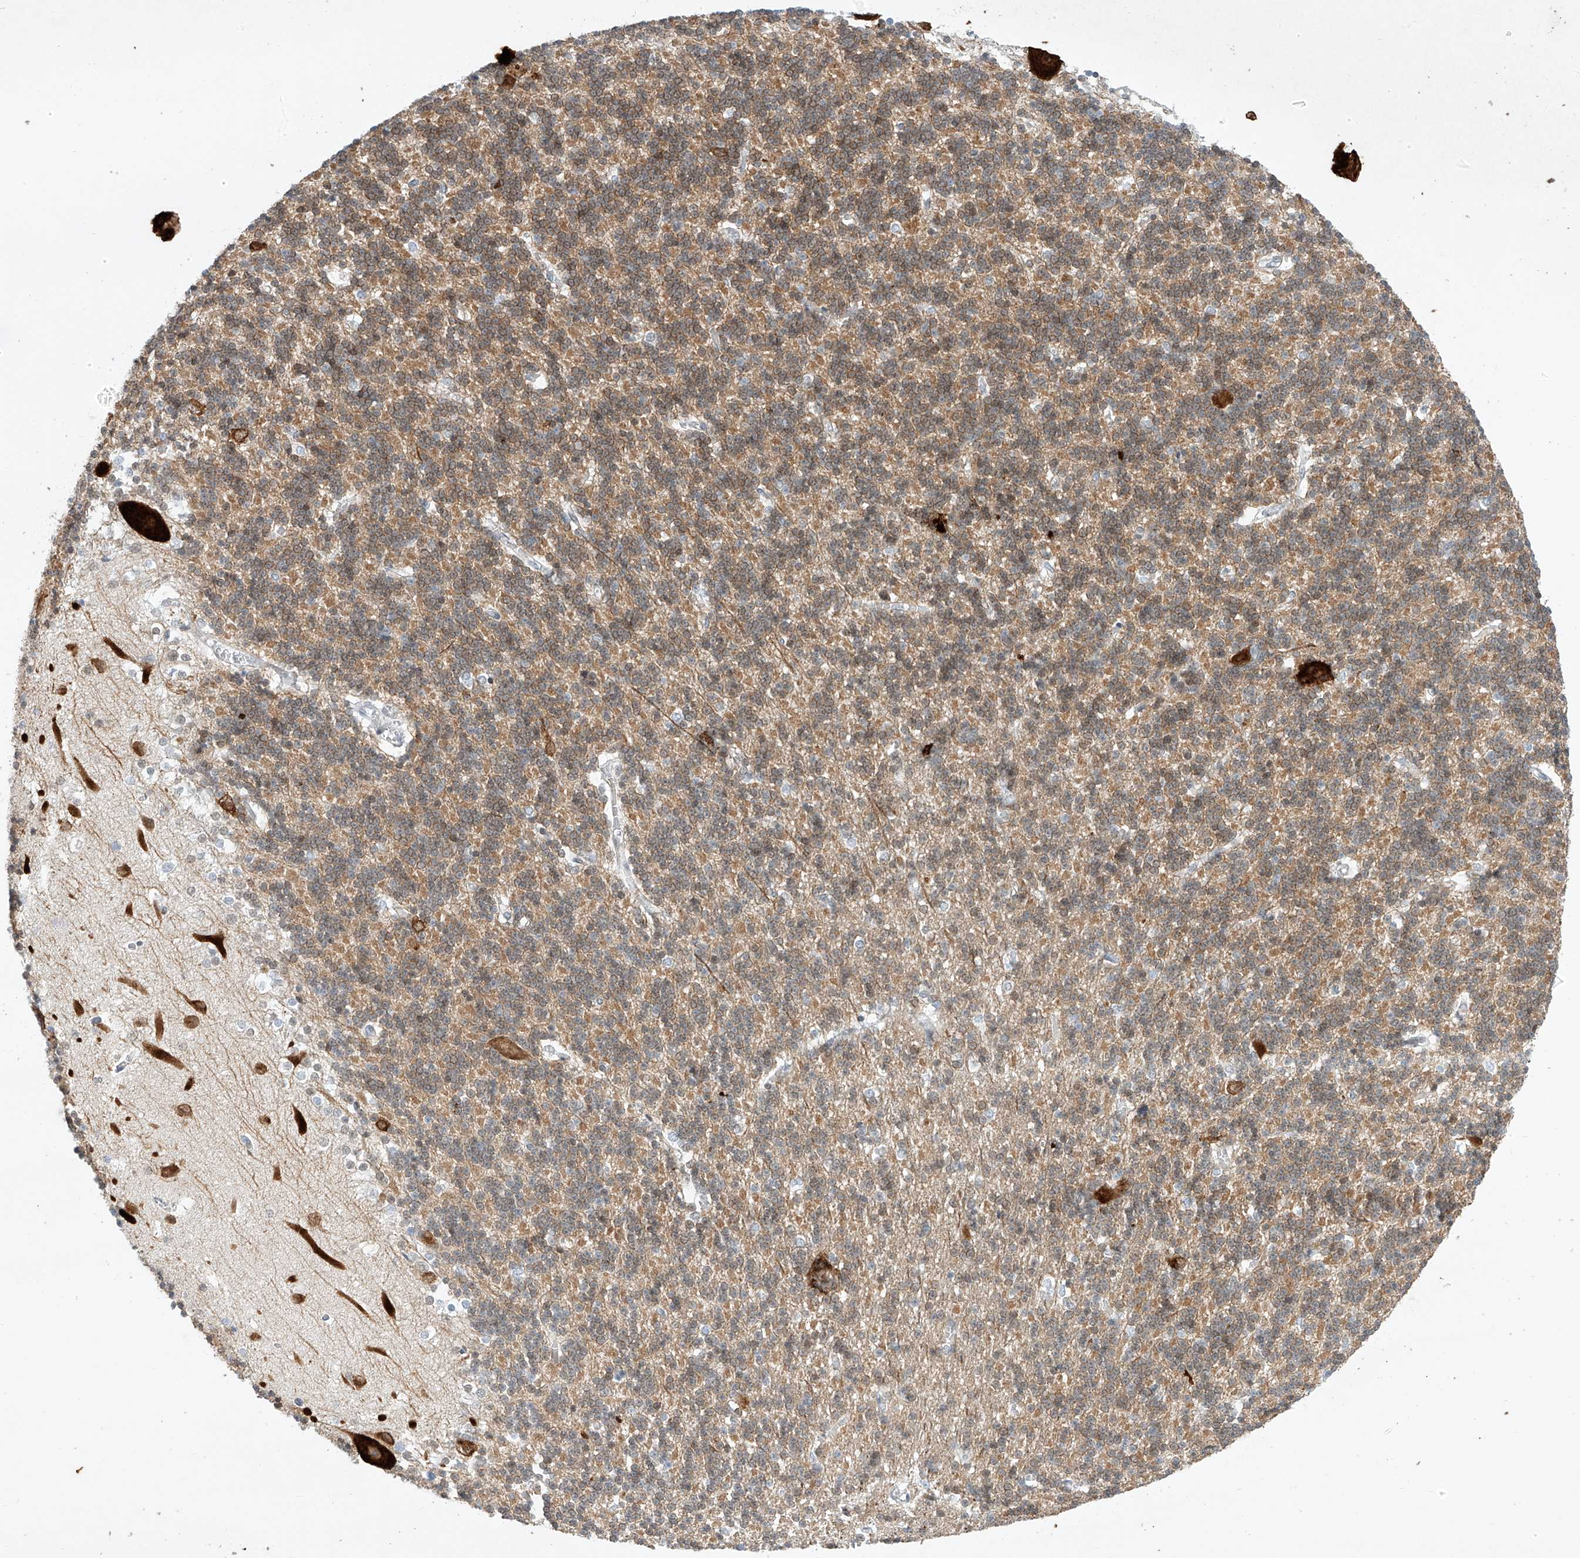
{"staining": {"intensity": "moderate", "quantity": "25%-75%", "location": "cytoplasmic/membranous"}, "tissue": "cerebellum", "cell_type": "Cells in granular layer", "image_type": "normal", "snomed": [{"axis": "morphology", "description": "Normal tissue, NOS"}, {"axis": "topography", "description": "Cerebellum"}], "caption": "Immunohistochemistry of benign cerebellum displays medium levels of moderate cytoplasmic/membranous expression in about 25%-75% of cells in granular layer.", "gene": "REEP2", "patient": {"sex": "male", "age": 37}}